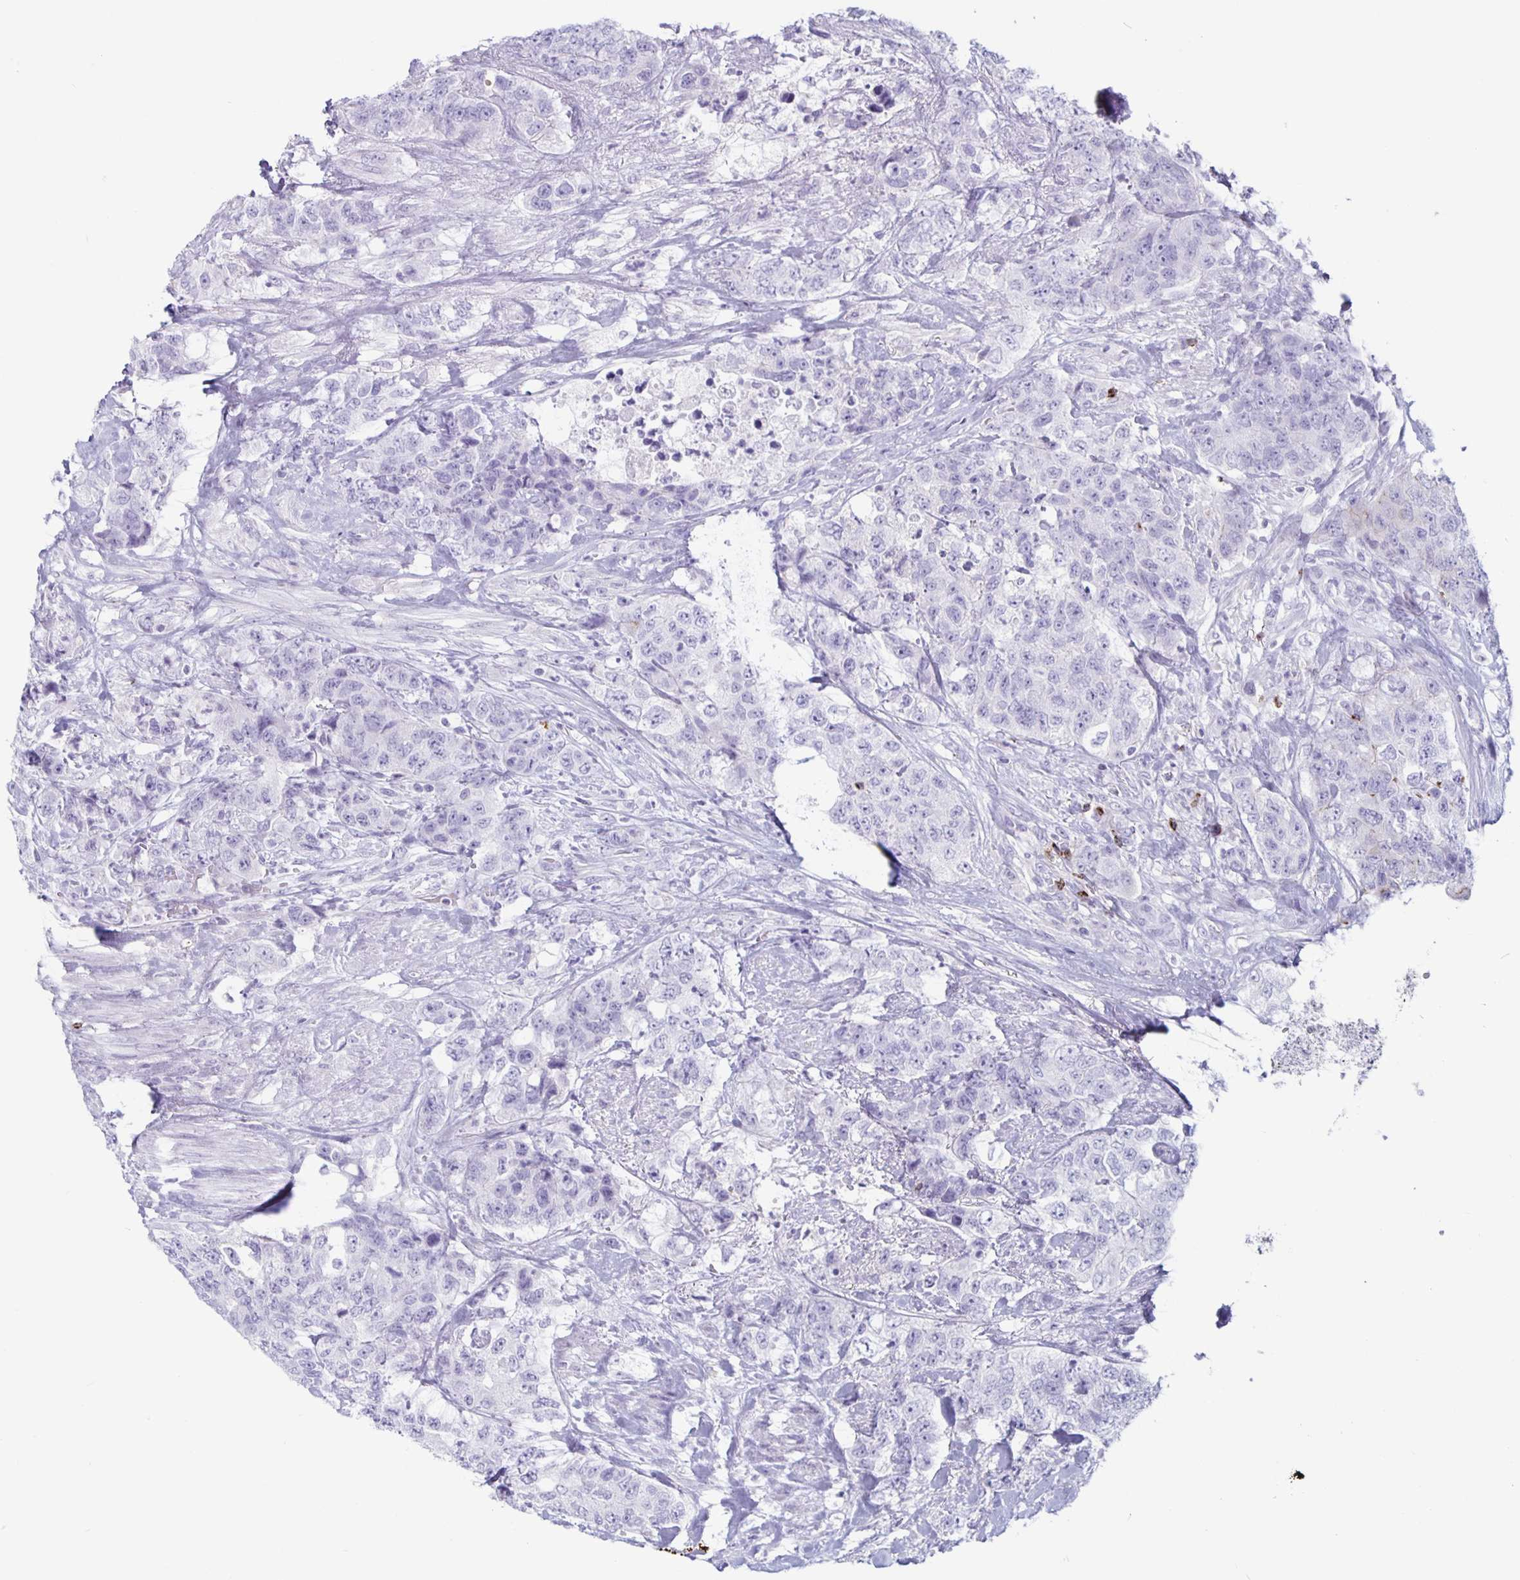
{"staining": {"intensity": "negative", "quantity": "none", "location": "none"}, "tissue": "urothelial cancer", "cell_type": "Tumor cells", "image_type": "cancer", "snomed": [{"axis": "morphology", "description": "Urothelial carcinoma, High grade"}, {"axis": "topography", "description": "Urinary bladder"}], "caption": "A photomicrograph of human urothelial cancer is negative for staining in tumor cells.", "gene": "GZMK", "patient": {"sex": "female", "age": 78}}